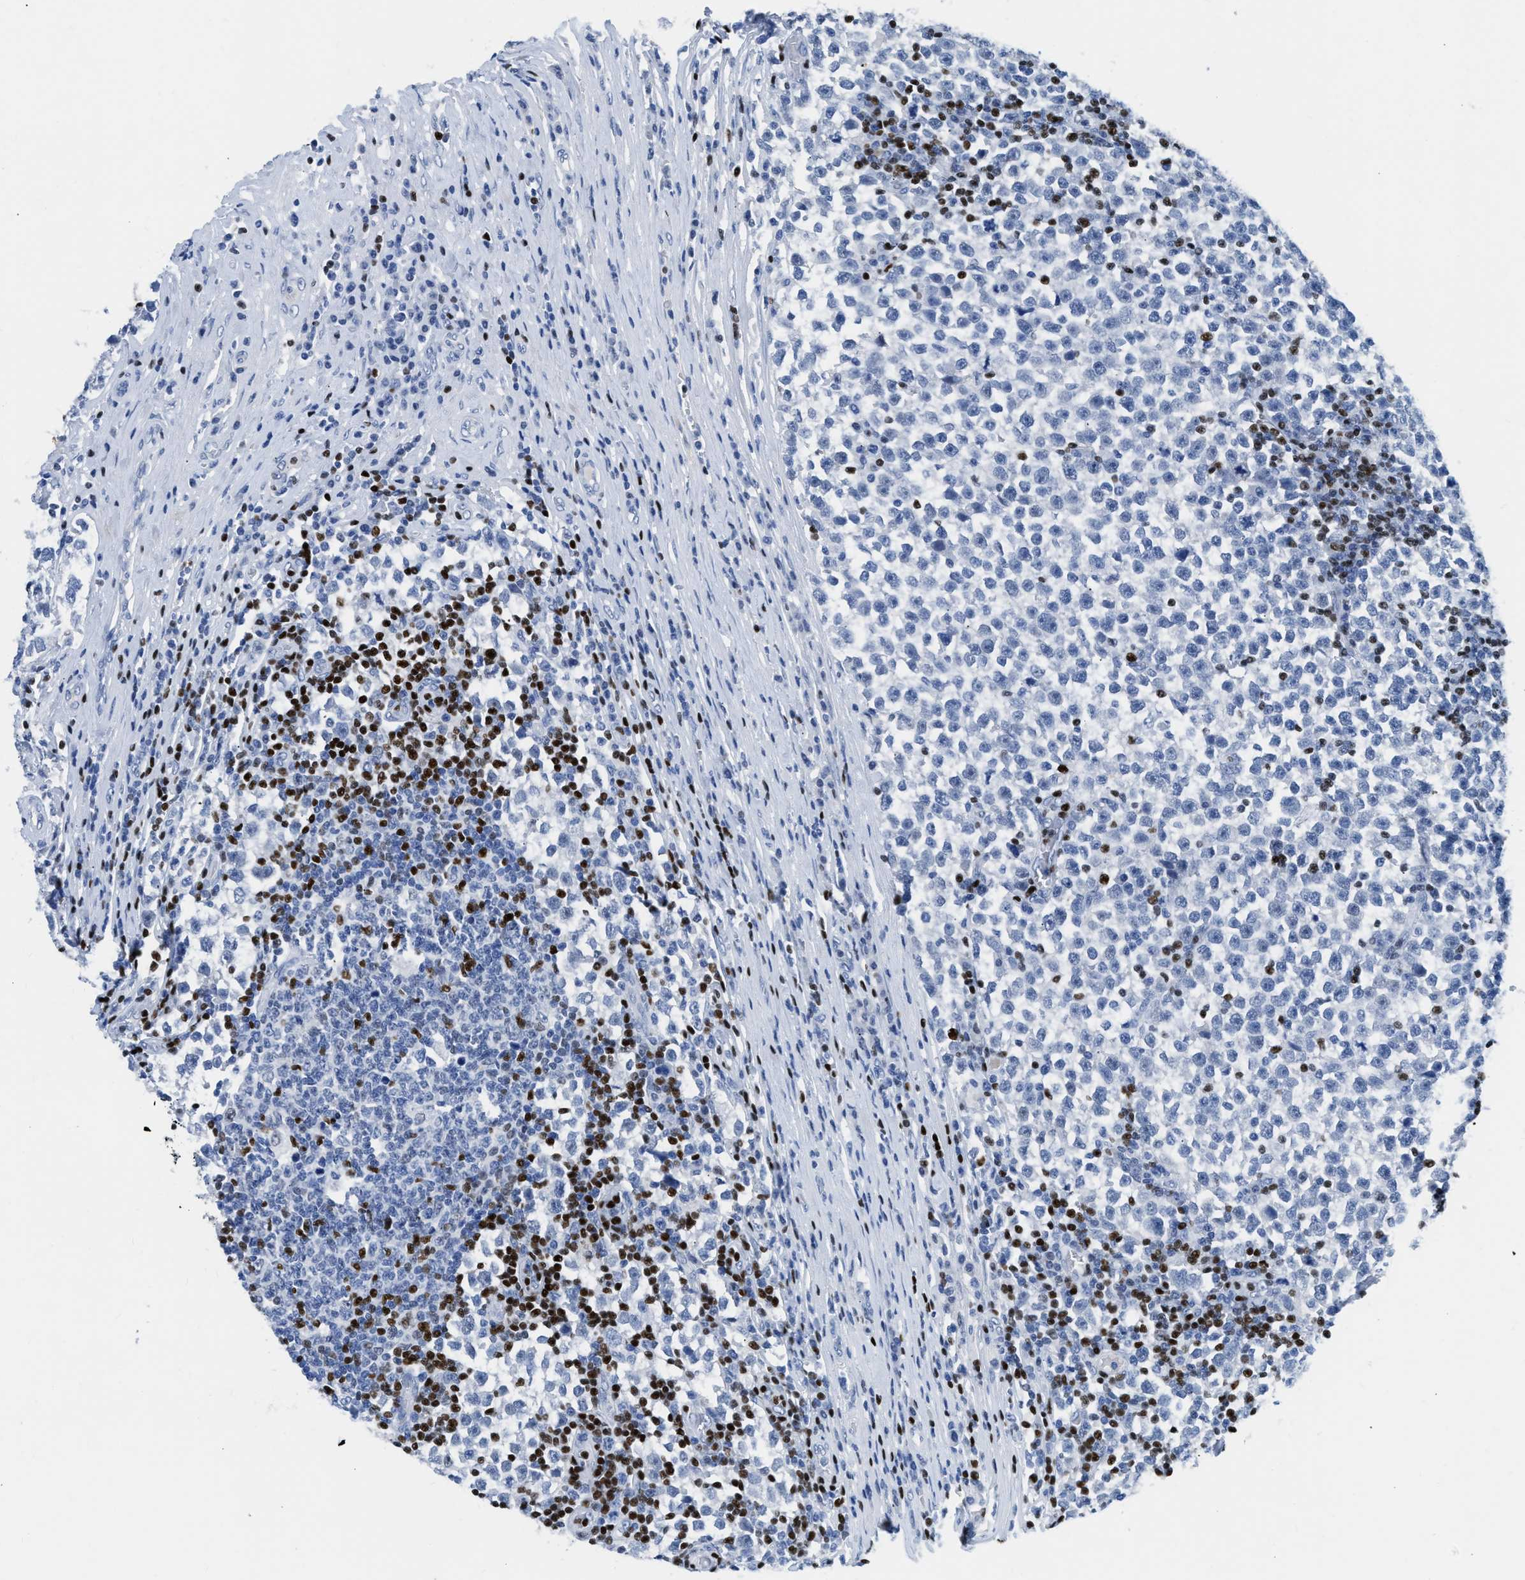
{"staining": {"intensity": "negative", "quantity": "none", "location": "none"}, "tissue": "testis cancer", "cell_type": "Tumor cells", "image_type": "cancer", "snomed": [{"axis": "morphology", "description": "Normal tissue, NOS"}, {"axis": "morphology", "description": "Seminoma, NOS"}, {"axis": "topography", "description": "Testis"}], "caption": "This is an immunohistochemistry micrograph of human testis seminoma. There is no expression in tumor cells.", "gene": "TCF7", "patient": {"sex": "male", "age": 43}}